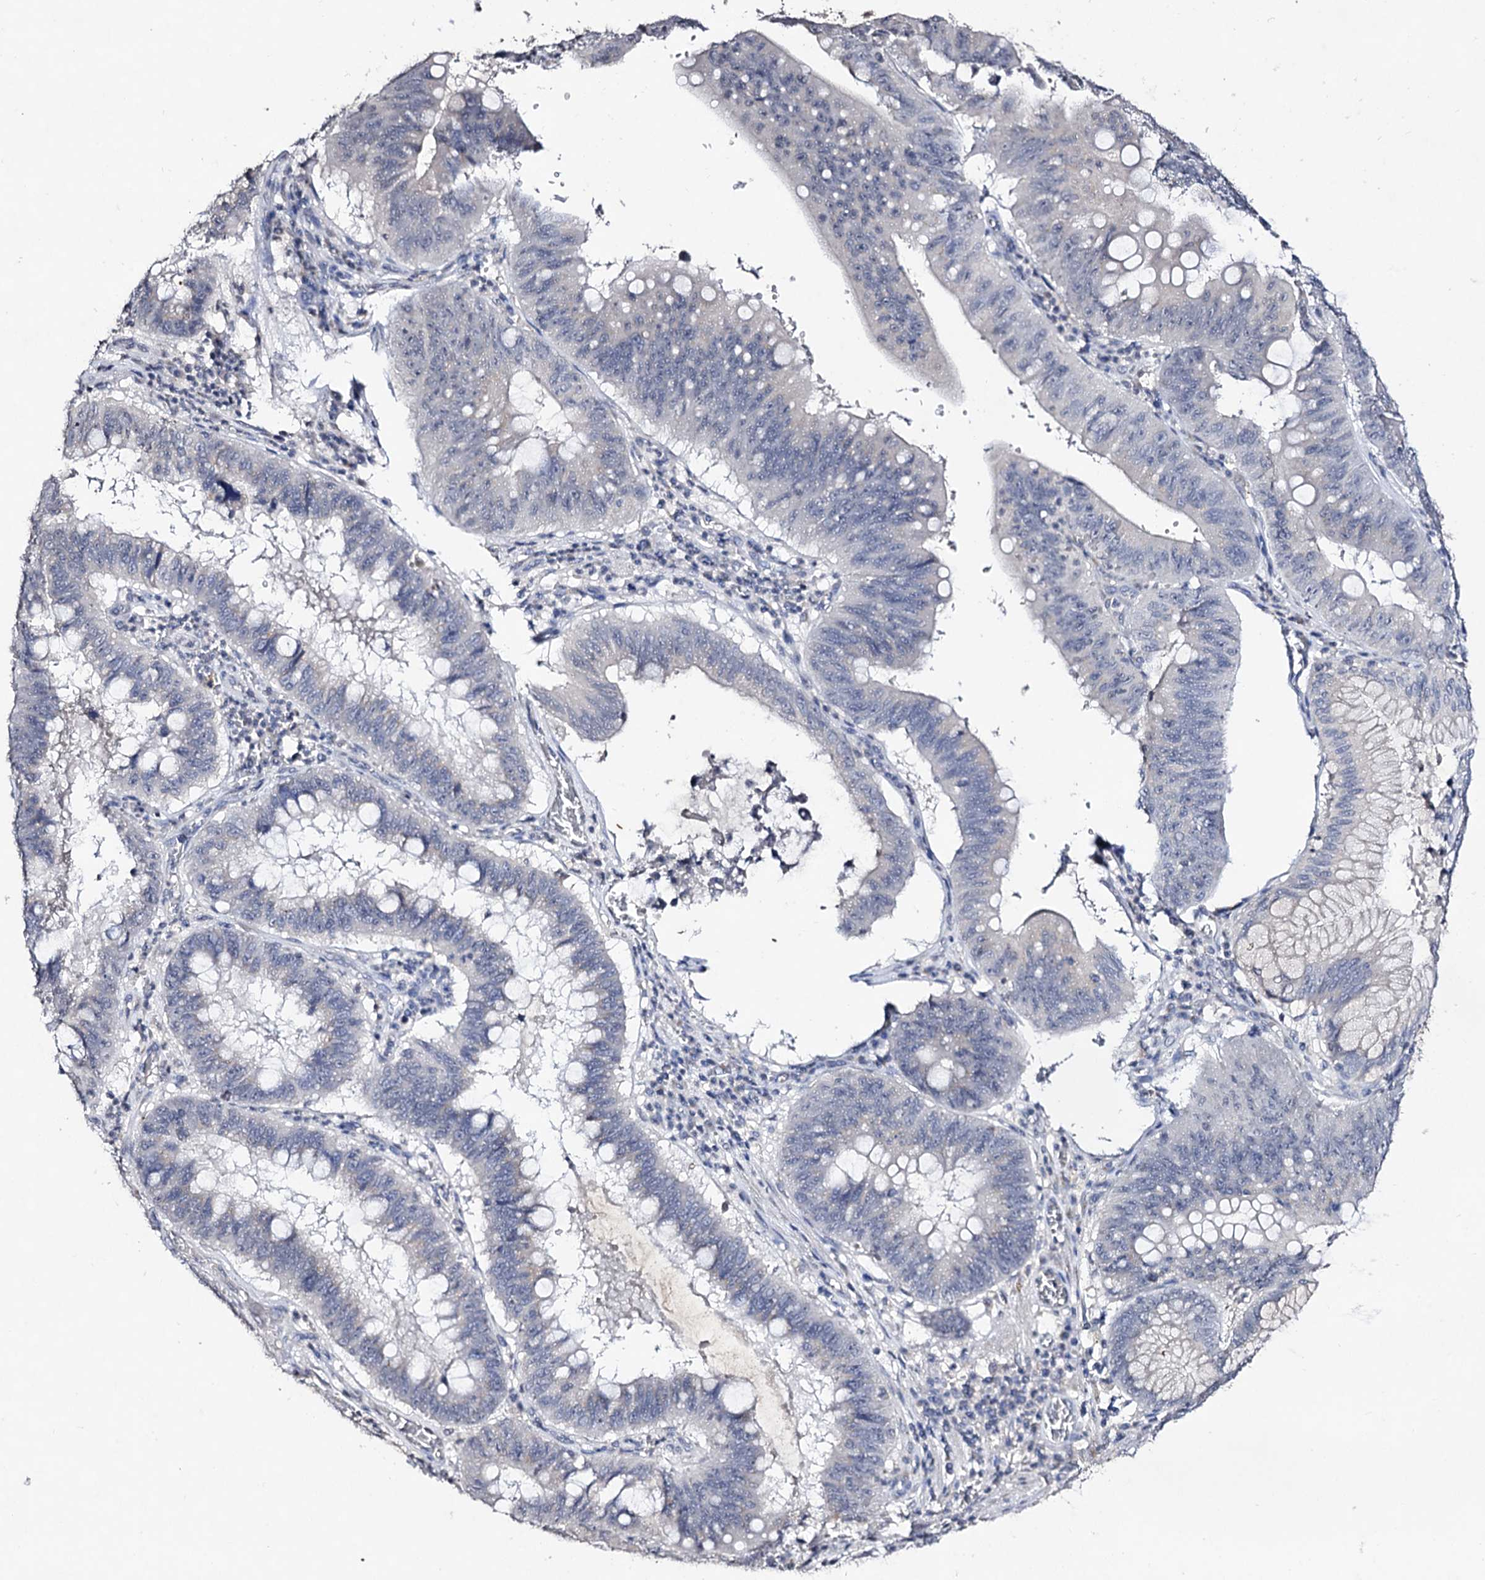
{"staining": {"intensity": "negative", "quantity": "none", "location": "none"}, "tissue": "stomach cancer", "cell_type": "Tumor cells", "image_type": "cancer", "snomed": [{"axis": "morphology", "description": "Adenocarcinoma, NOS"}, {"axis": "topography", "description": "Stomach"}], "caption": "Tumor cells show no significant protein expression in stomach cancer.", "gene": "PLIN1", "patient": {"sex": "male", "age": 59}}